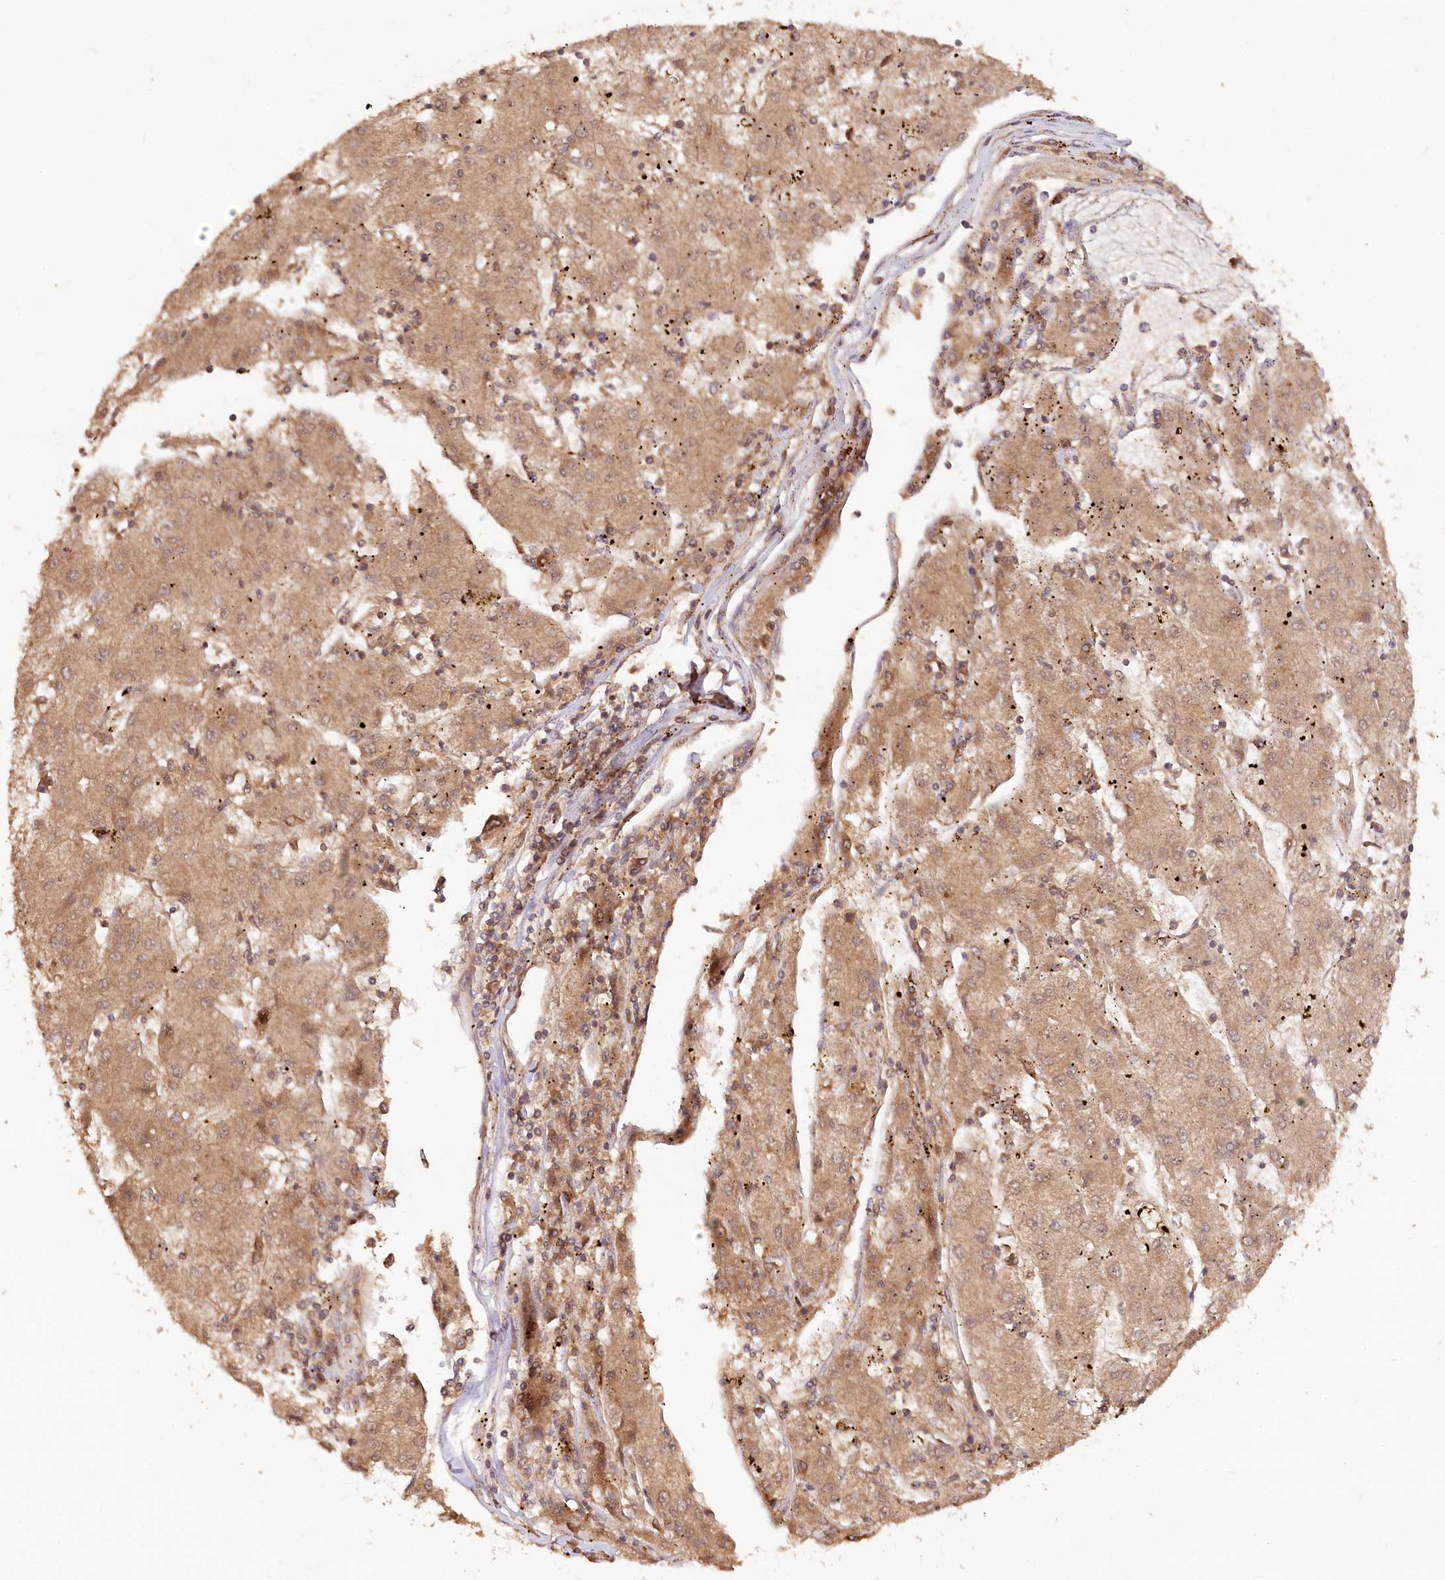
{"staining": {"intensity": "moderate", "quantity": ">75%", "location": "cytoplasmic/membranous"}, "tissue": "liver cancer", "cell_type": "Tumor cells", "image_type": "cancer", "snomed": [{"axis": "morphology", "description": "Carcinoma, Hepatocellular, NOS"}, {"axis": "topography", "description": "Liver"}], "caption": "Immunohistochemical staining of liver cancer reveals medium levels of moderate cytoplasmic/membranous expression in about >75% of tumor cells.", "gene": "IRAK1BP1", "patient": {"sex": "male", "age": 72}}